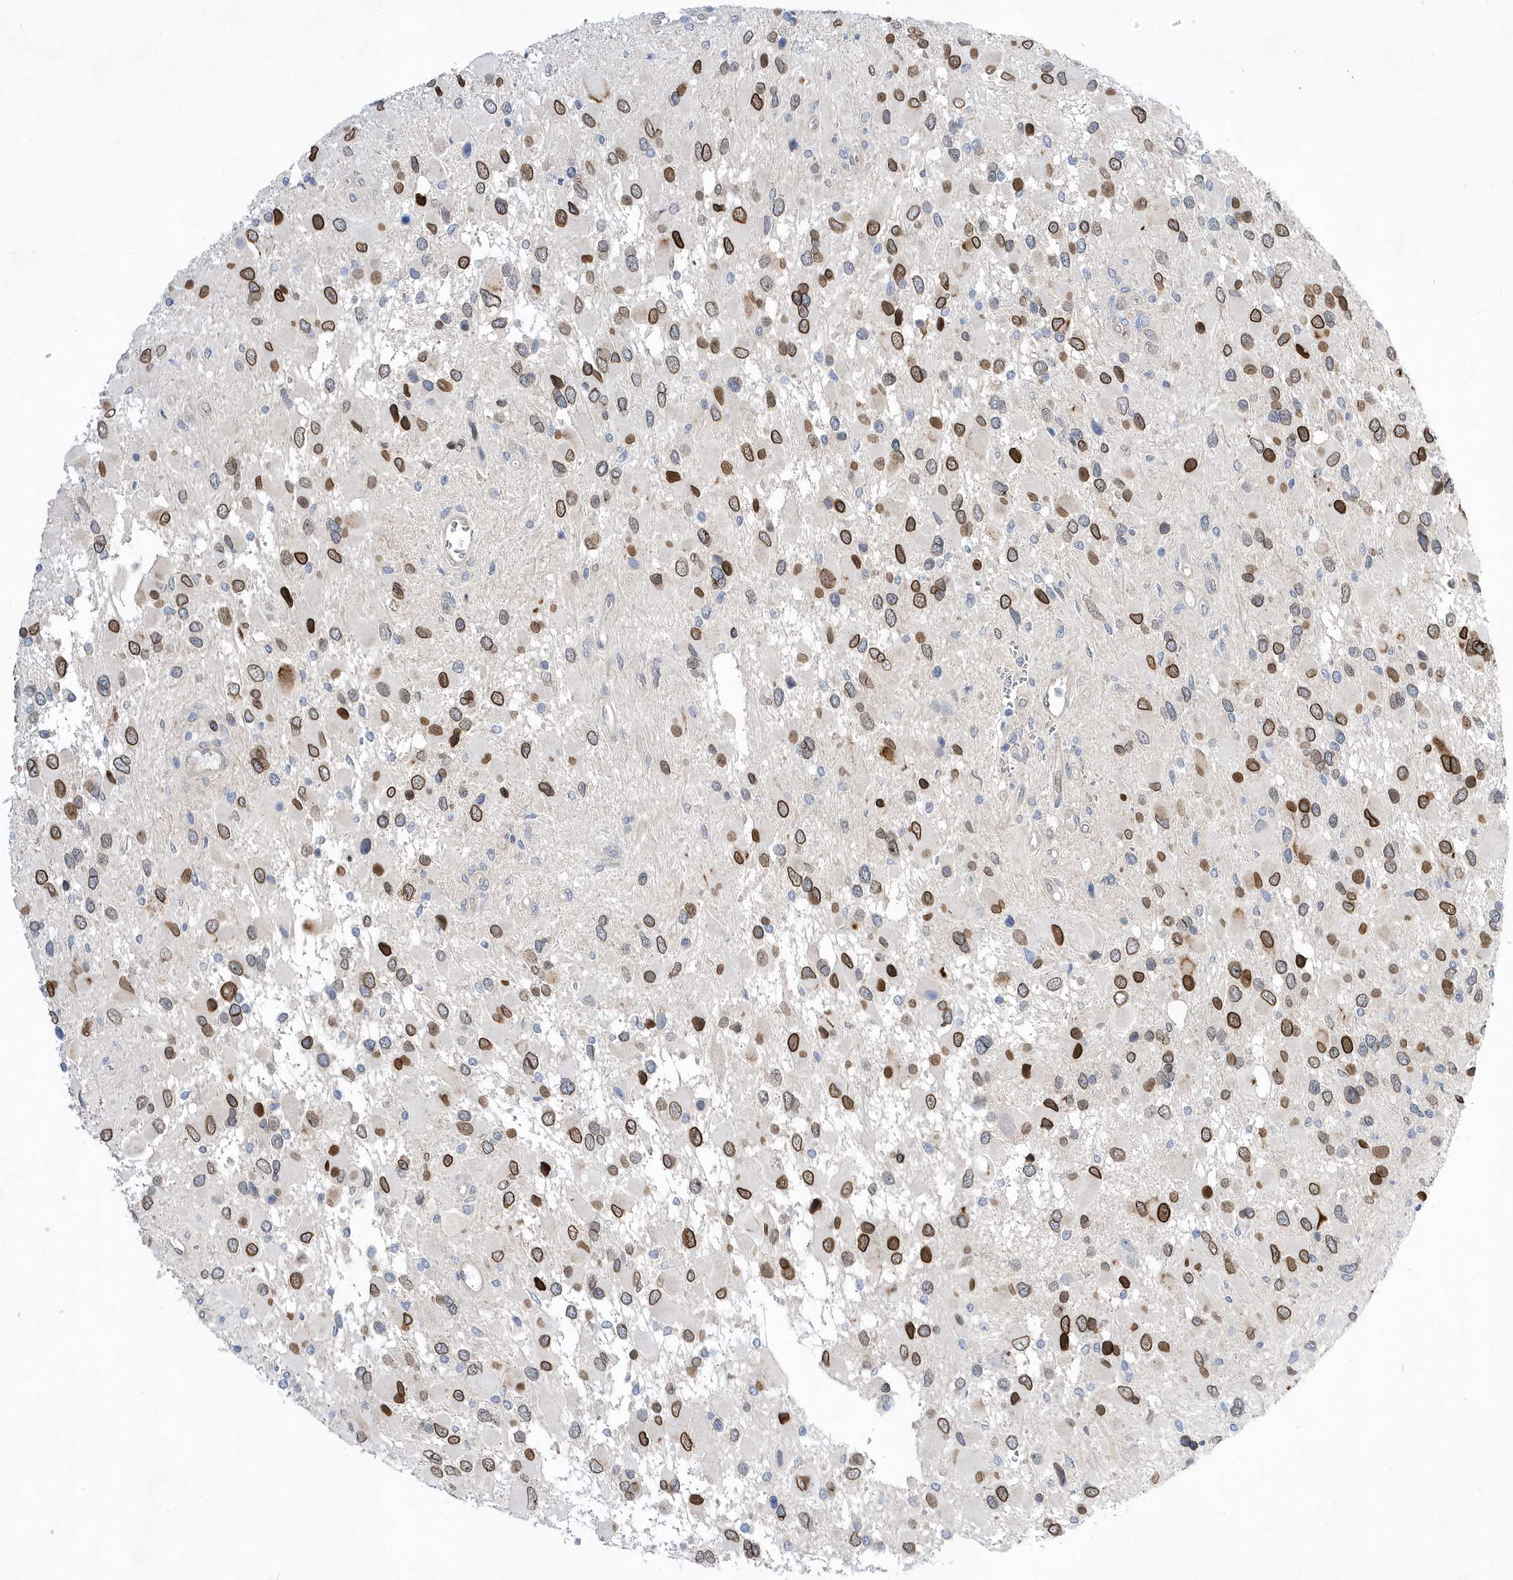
{"staining": {"intensity": "moderate", "quantity": ">75%", "location": "cytoplasmic/membranous,nuclear"}, "tissue": "glioma", "cell_type": "Tumor cells", "image_type": "cancer", "snomed": [{"axis": "morphology", "description": "Glioma, malignant, High grade"}, {"axis": "topography", "description": "Brain"}], "caption": "IHC micrograph of human high-grade glioma (malignant) stained for a protein (brown), which shows medium levels of moderate cytoplasmic/membranous and nuclear positivity in about >75% of tumor cells.", "gene": "ZNF875", "patient": {"sex": "male", "age": 53}}